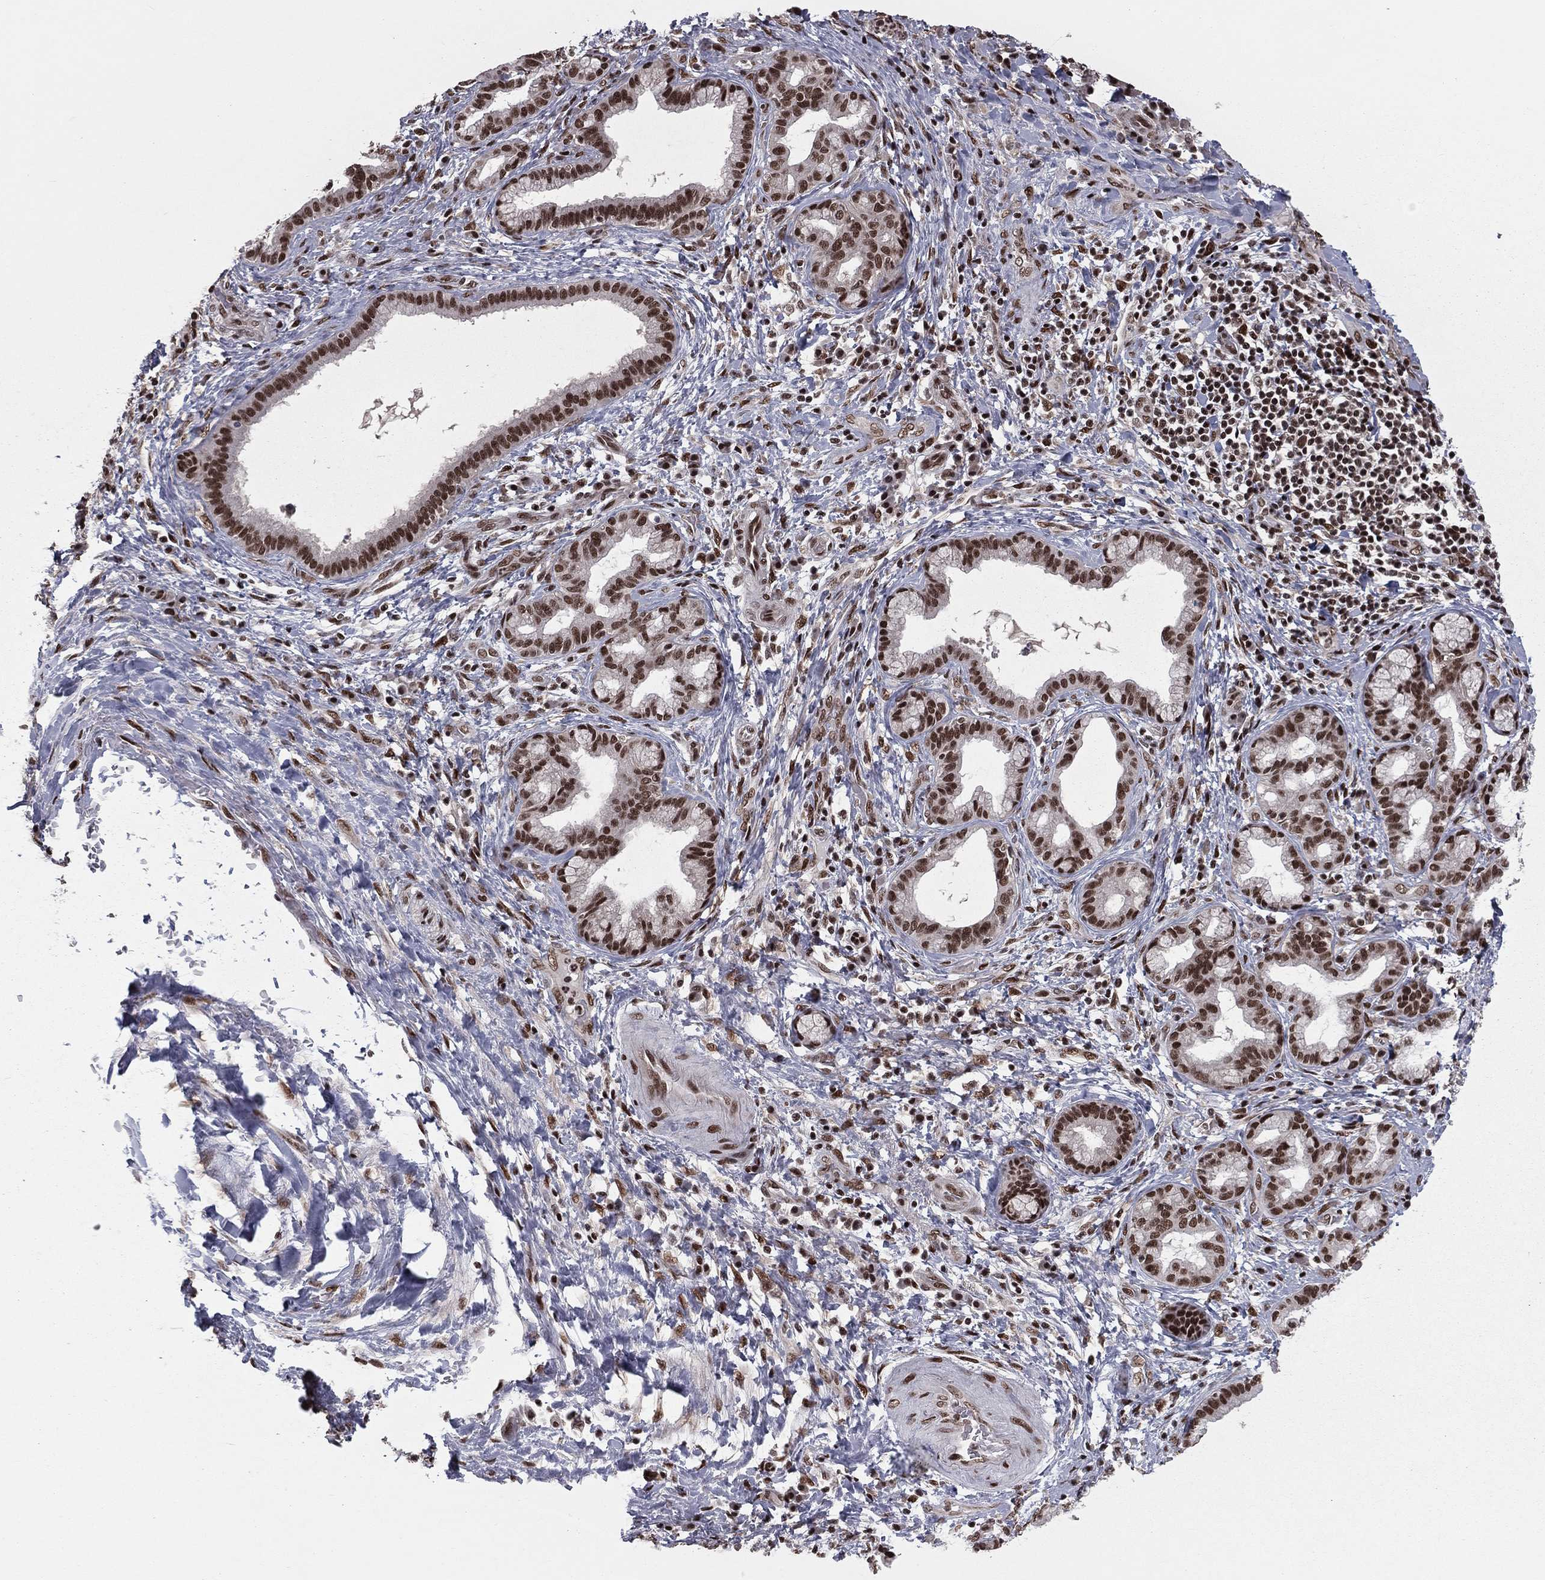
{"staining": {"intensity": "strong", "quantity": ">75%", "location": "nuclear"}, "tissue": "liver cancer", "cell_type": "Tumor cells", "image_type": "cancer", "snomed": [{"axis": "morphology", "description": "Cholangiocarcinoma"}, {"axis": "topography", "description": "Liver"}], "caption": "Liver cholangiocarcinoma stained with DAB immunohistochemistry (IHC) shows high levels of strong nuclear expression in approximately >75% of tumor cells. Immunohistochemistry stains the protein of interest in brown and the nuclei are stained blue.", "gene": "NFYB", "patient": {"sex": "female", "age": 73}}